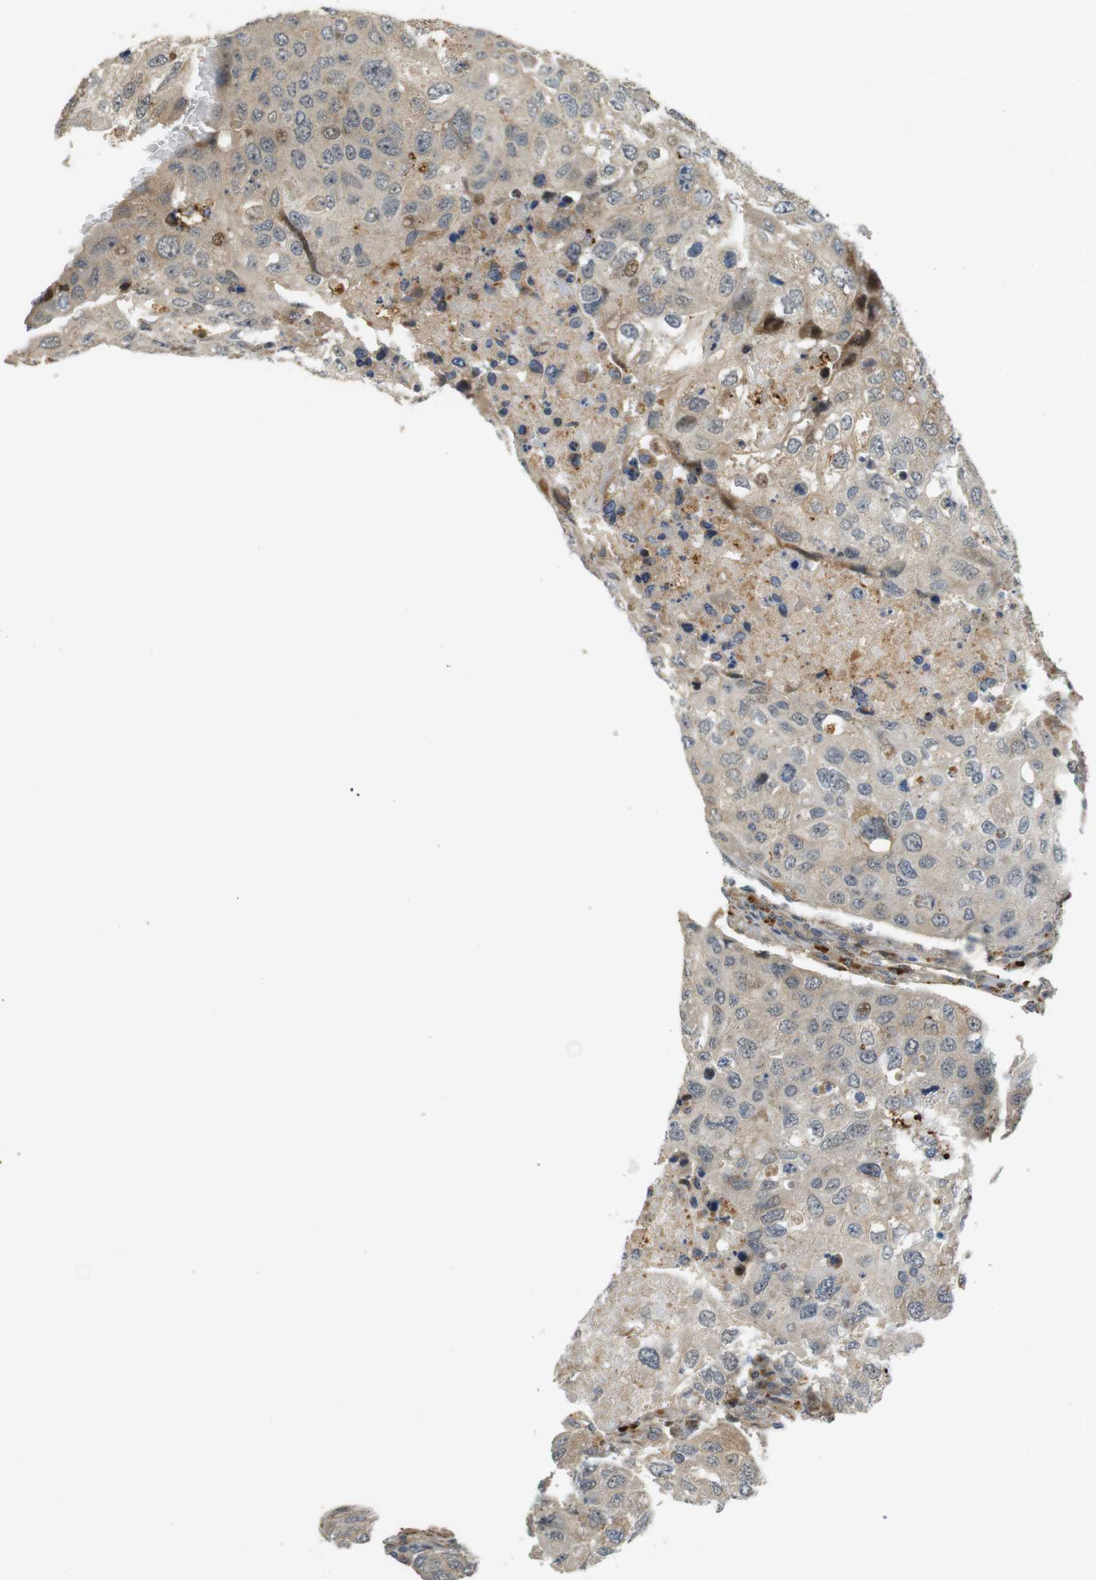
{"staining": {"intensity": "weak", "quantity": "<25%", "location": "cytoplasmic/membranous"}, "tissue": "urothelial cancer", "cell_type": "Tumor cells", "image_type": "cancer", "snomed": [{"axis": "morphology", "description": "Urothelial carcinoma, High grade"}, {"axis": "topography", "description": "Lymph node"}, {"axis": "topography", "description": "Urinary bladder"}], "caption": "Human high-grade urothelial carcinoma stained for a protein using IHC reveals no positivity in tumor cells.", "gene": "TSPAN9", "patient": {"sex": "male", "age": 51}}